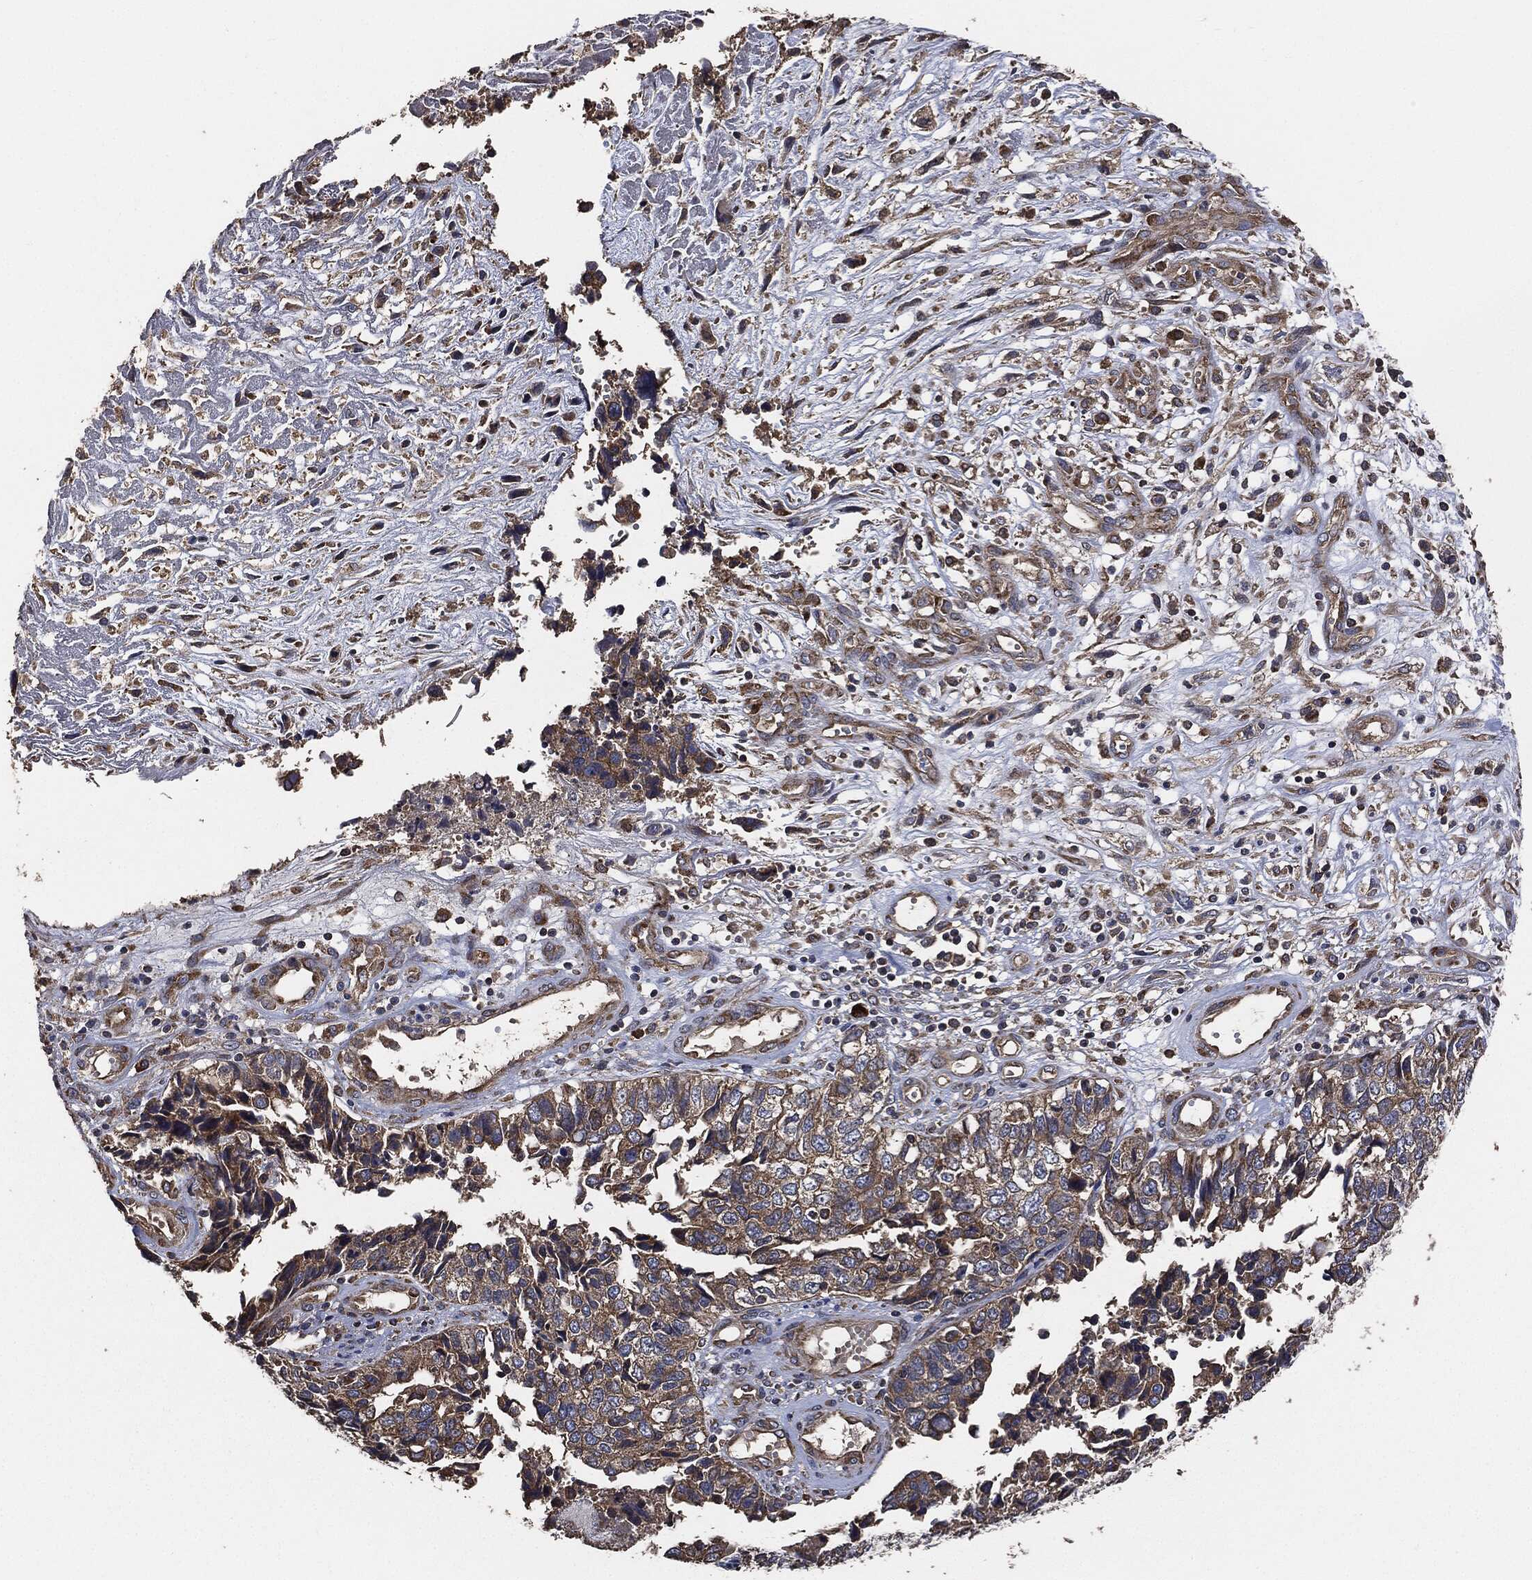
{"staining": {"intensity": "moderate", "quantity": "25%-75%", "location": "cytoplasmic/membranous"}, "tissue": "cervical cancer", "cell_type": "Tumor cells", "image_type": "cancer", "snomed": [{"axis": "morphology", "description": "Squamous cell carcinoma, NOS"}, {"axis": "topography", "description": "Cervix"}], "caption": "Immunohistochemistry (IHC) of cervical cancer (squamous cell carcinoma) displays medium levels of moderate cytoplasmic/membranous staining in approximately 25%-75% of tumor cells.", "gene": "STK3", "patient": {"sex": "female", "age": 63}}